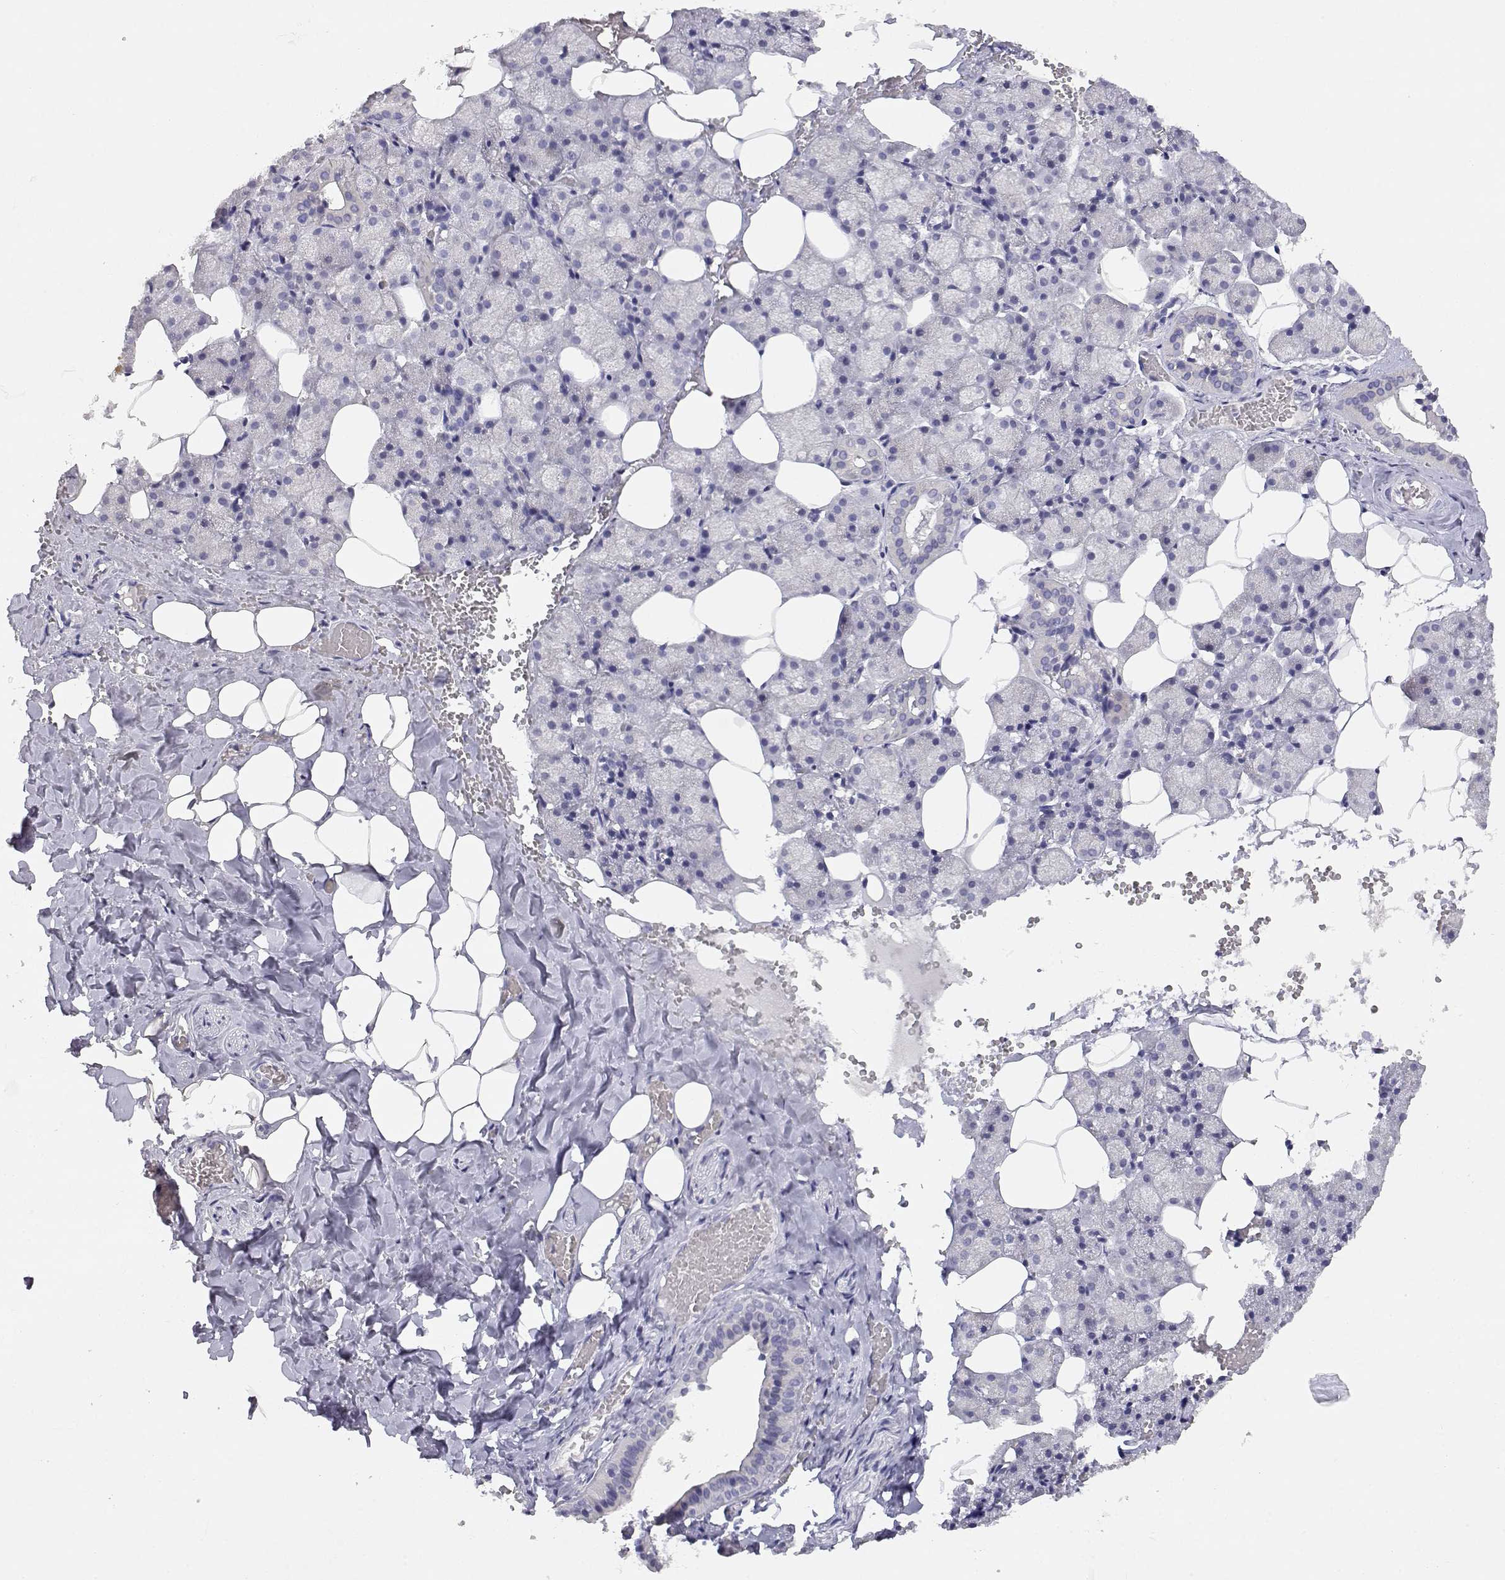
{"staining": {"intensity": "negative", "quantity": "none", "location": "none"}, "tissue": "salivary gland", "cell_type": "Glandular cells", "image_type": "normal", "snomed": [{"axis": "morphology", "description": "Normal tissue, NOS"}, {"axis": "topography", "description": "Salivary gland"}], "caption": "This histopathology image is of unremarkable salivary gland stained with immunohistochemistry (IHC) to label a protein in brown with the nuclei are counter-stained blue. There is no expression in glandular cells. (Stains: DAB immunohistochemistry (IHC) with hematoxylin counter stain, Microscopy: brightfield microscopy at high magnification).", "gene": "ADA", "patient": {"sex": "male", "age": 38}}